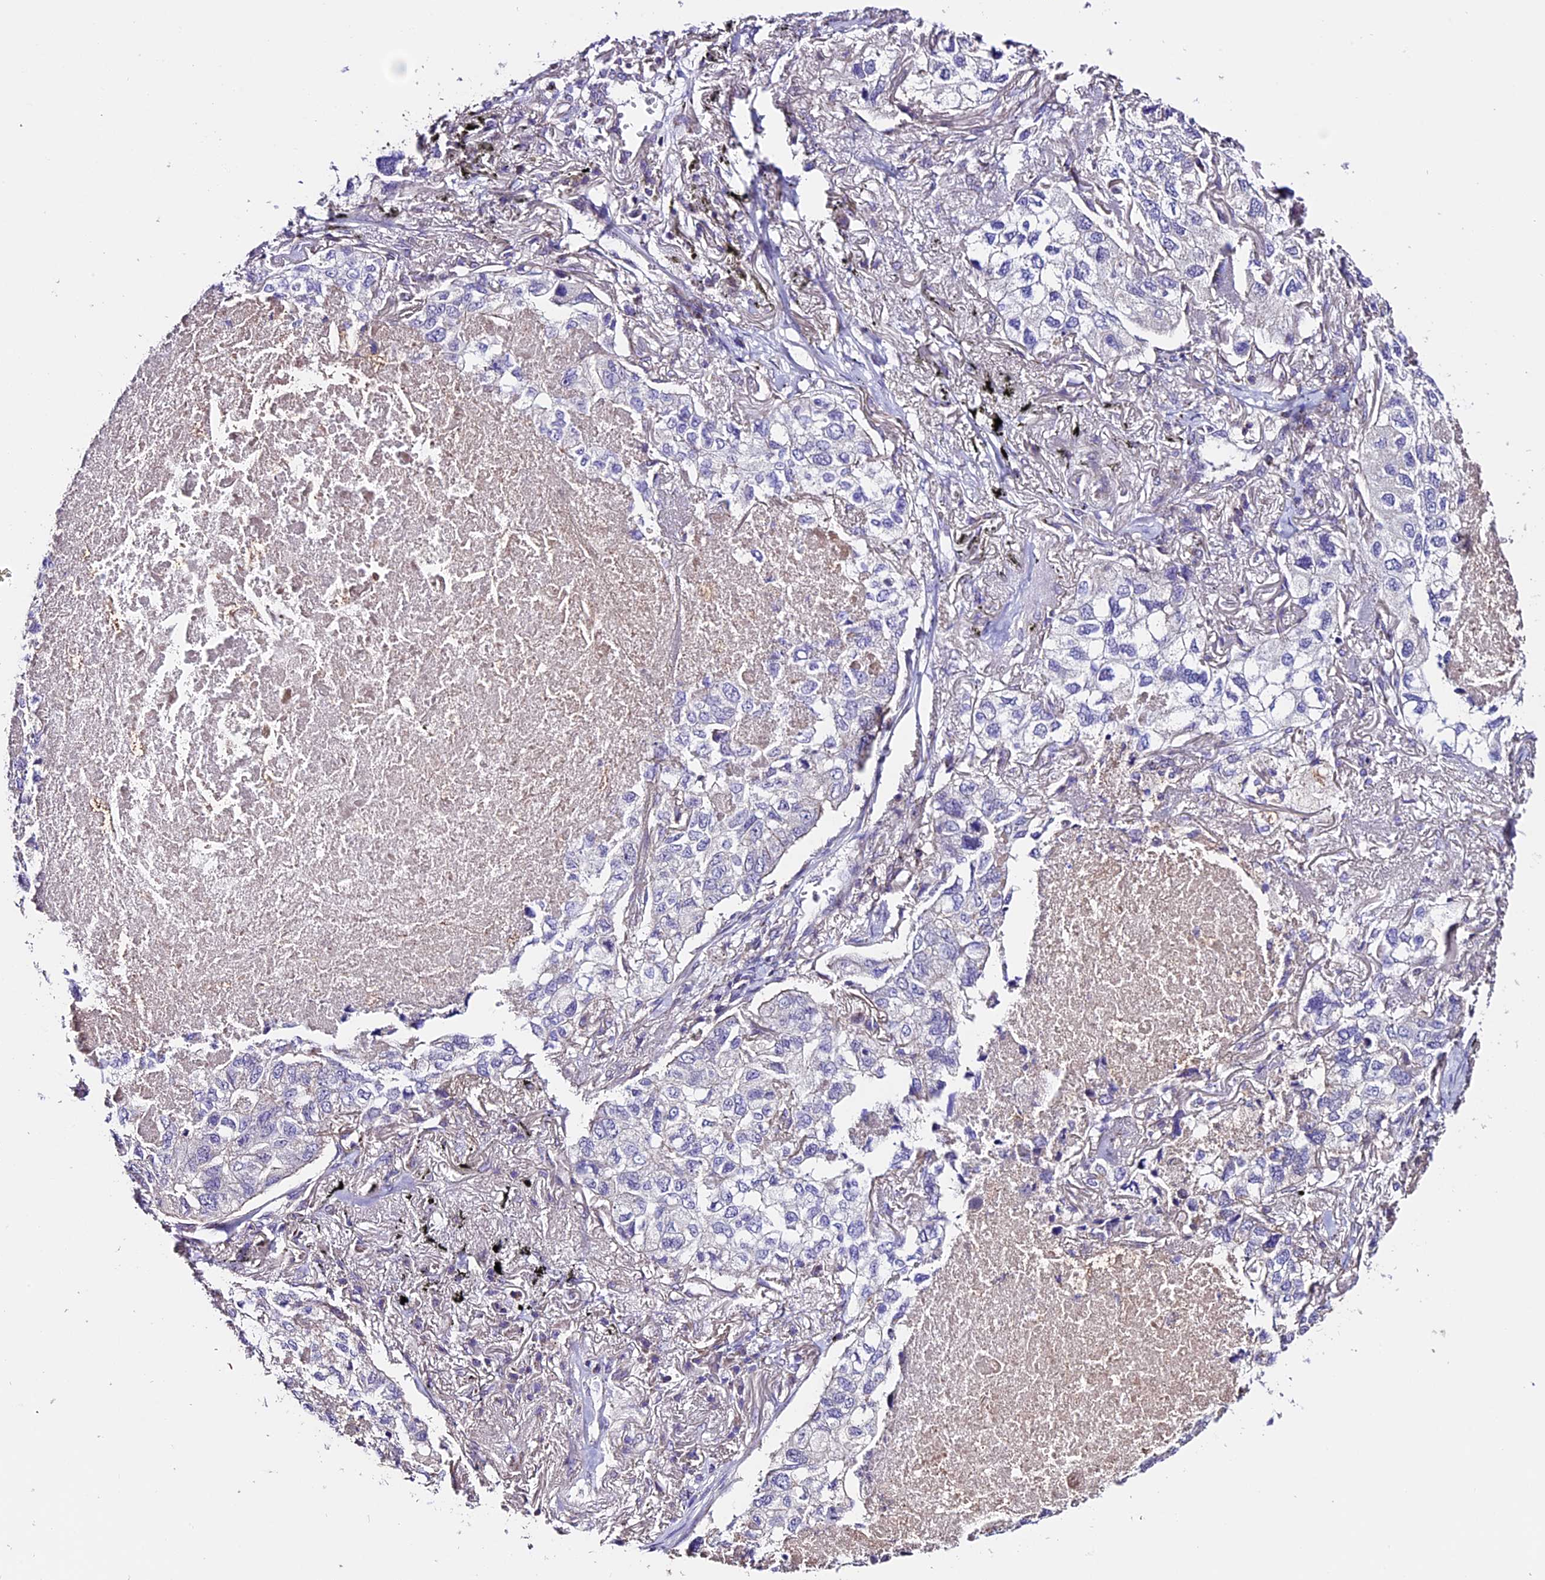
{"staining": {"intensity": "moderate", "quantity": "<25%", "location": "cytoplasmic/membranous,nuclear"}, "tissue": "lung cancer", "cell_type": "Tumor cells", "image_type": "cancer", "snomed": [{"axis": "morphology", "description": "Adenocarcinoma, NOS"}, {"axis": "topography", "description": "Lung"}], "caption": "IHC photomicrograph of neoplastic tissue: lung cancer (adenocarcinoma) stained using immunohistochemistry (IHC) exhibits low levels of moderate protein expression localized specifically in the cytoplasmic/membranous and nuclear of tumor cells, appearing as a cytoplasmic/membranous and nuclear brown color.", "gene": "DDX28", "patient": {"sex": "male", "age": 65}}